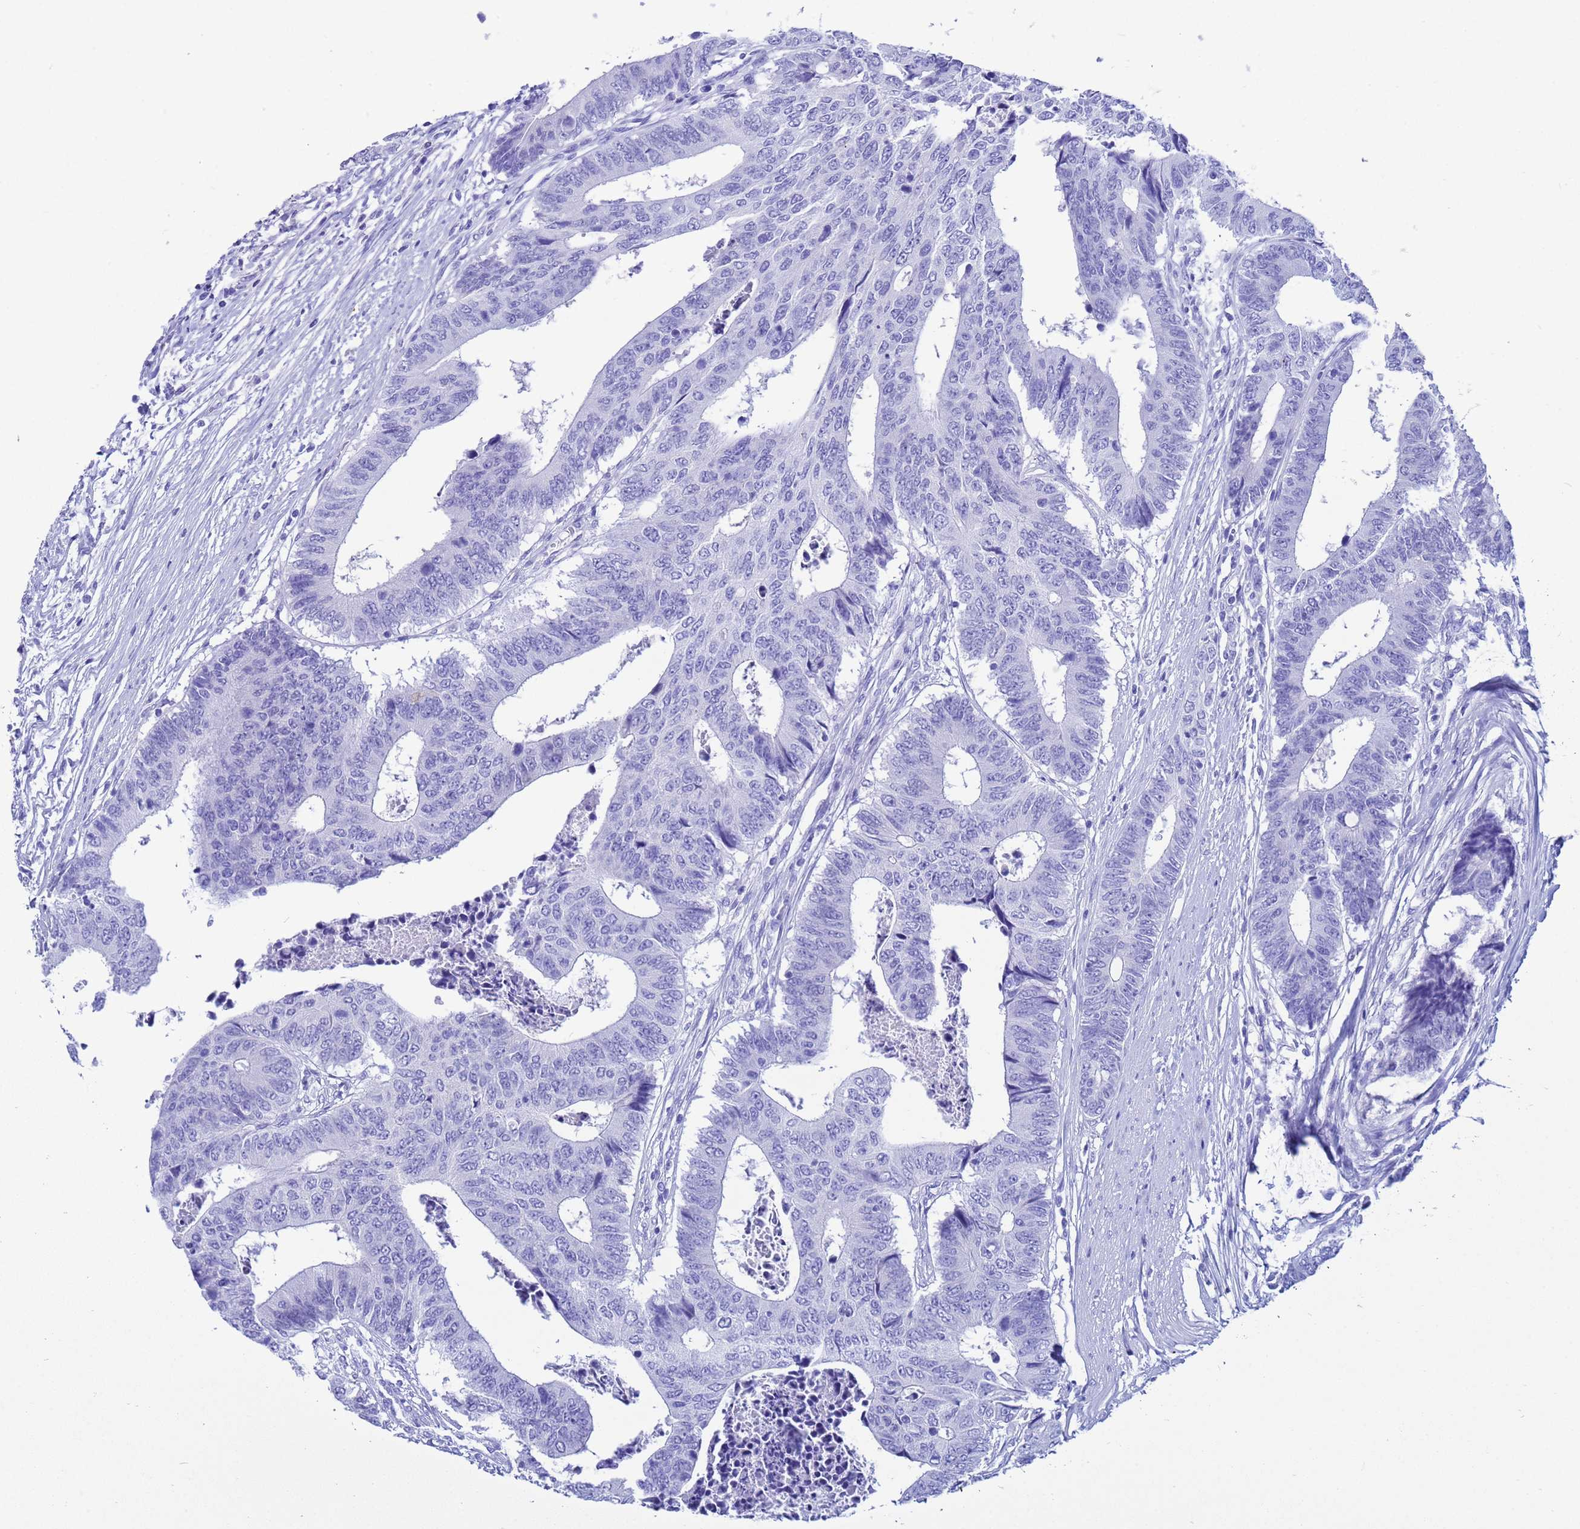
{"staining": {"intensity": "negative", "quantity": "none", "location": "none"}, "tissue": "colorectal cancer", "cell_type": "Tumor cells", "image_type": "cancer", "snomed": [{"axis": "morphology", "description": "Adenocarcinoma, NOS"}, {"axis": "topography", "description": "Rectum"}], "caption": "Micrograph shows no significant protein positivity in tumor cells of adenocarcinoma (colorectal).", "gene": "AKR1C2", "patient": {"sex": "male", "age": 84}}